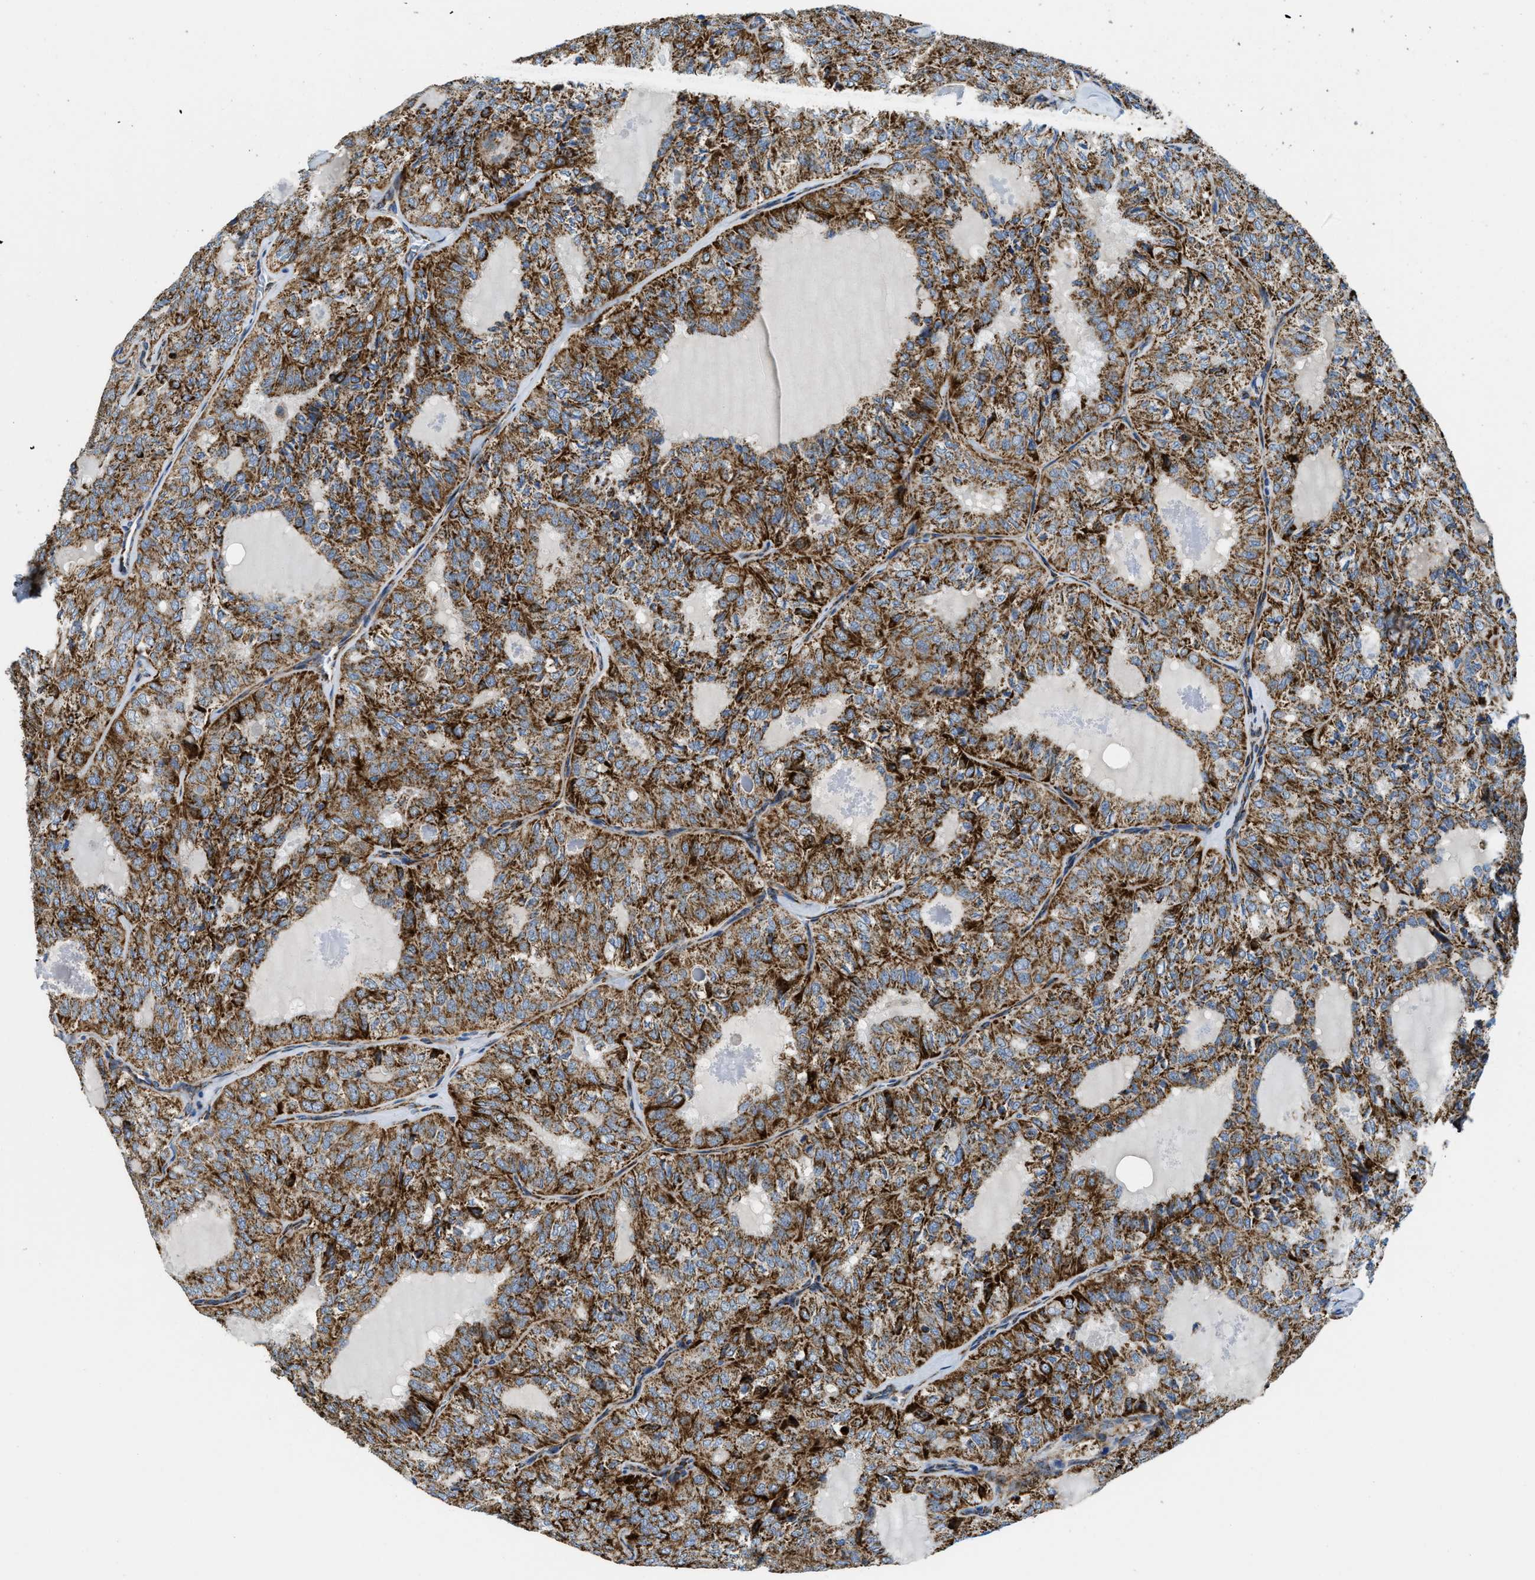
{"staining": {"intensity": "strong", "quantity": ">75%", "location": "cytoplasmic/membranous"}, "tissue": "thyroid cancer", "cell_type": "Tumor cells", "image_type": "cancer", "snomed": [{"axis": "morphology", "description": "Follicular adenoma carcinoma, NOS"}, {"axis": "topography", "description": "Thyroid gland"}], "caption": "Human thyroid cancer (follicular adenoma carcinoma) stained with a brown dye demonstrates strong cytoplasmic/membranous positive expression in approximately >75% of tumor cells.", "gene": "STK33", "patient": {"sex": "male", "age": 75}}